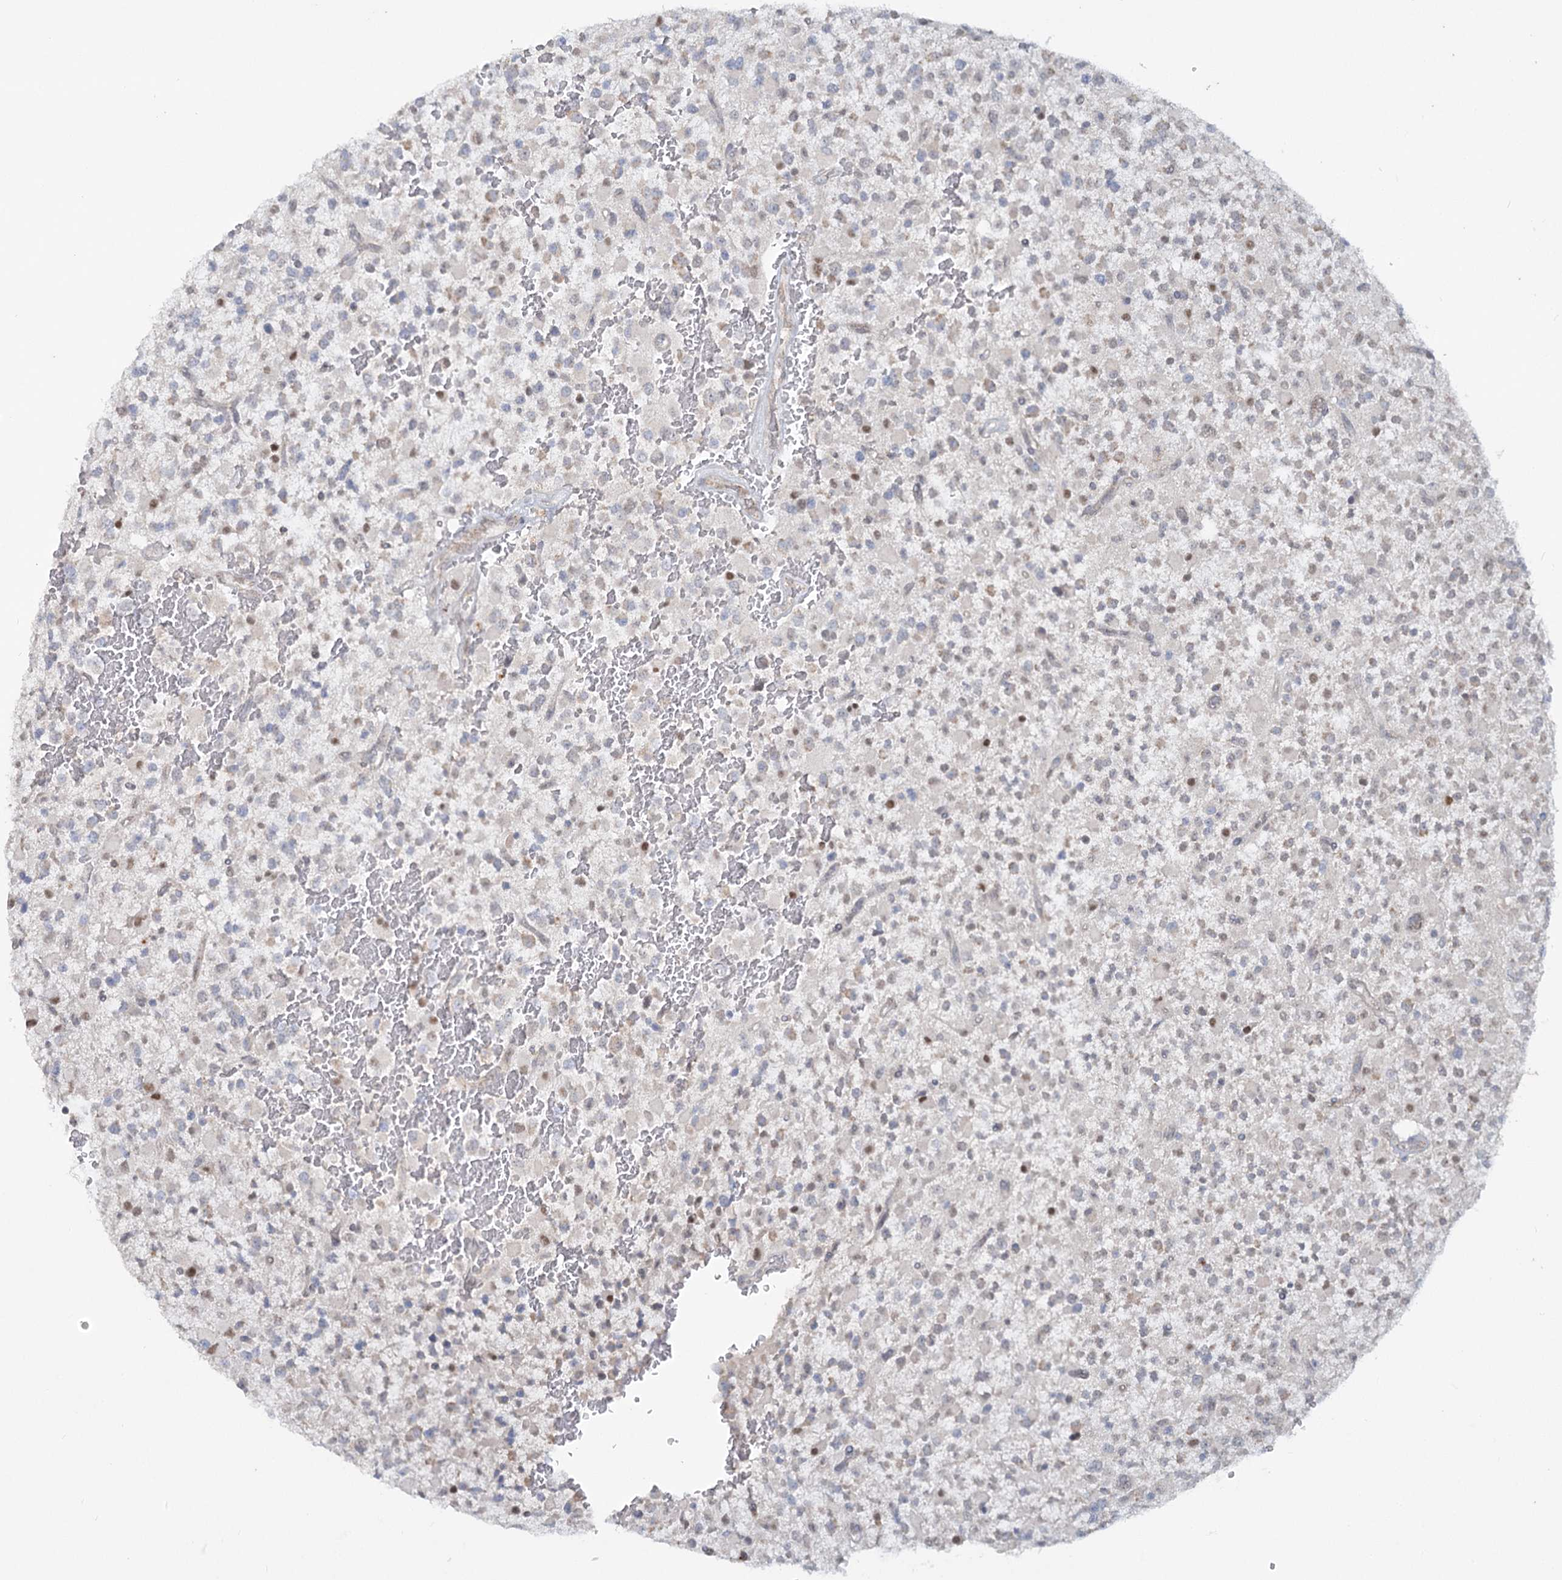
{"staining": {"intensity": "negative", "quantity": "none", "location": "none"}, "tissue": "glioma", "cell_type": "Tumor cells", "image_type": "cancer", "snomed": [{"axis": "morphology", "description": "Glioma, malignant, High grade"}, {"axis": "topography", "description": "Brain"}], "caption": "This is an IHC micrograph of human high-grade glioma (malignant). There is no staining in tumor cells.", "gene": "MTG1", "patient": {"sex": "male", "age": 34}}